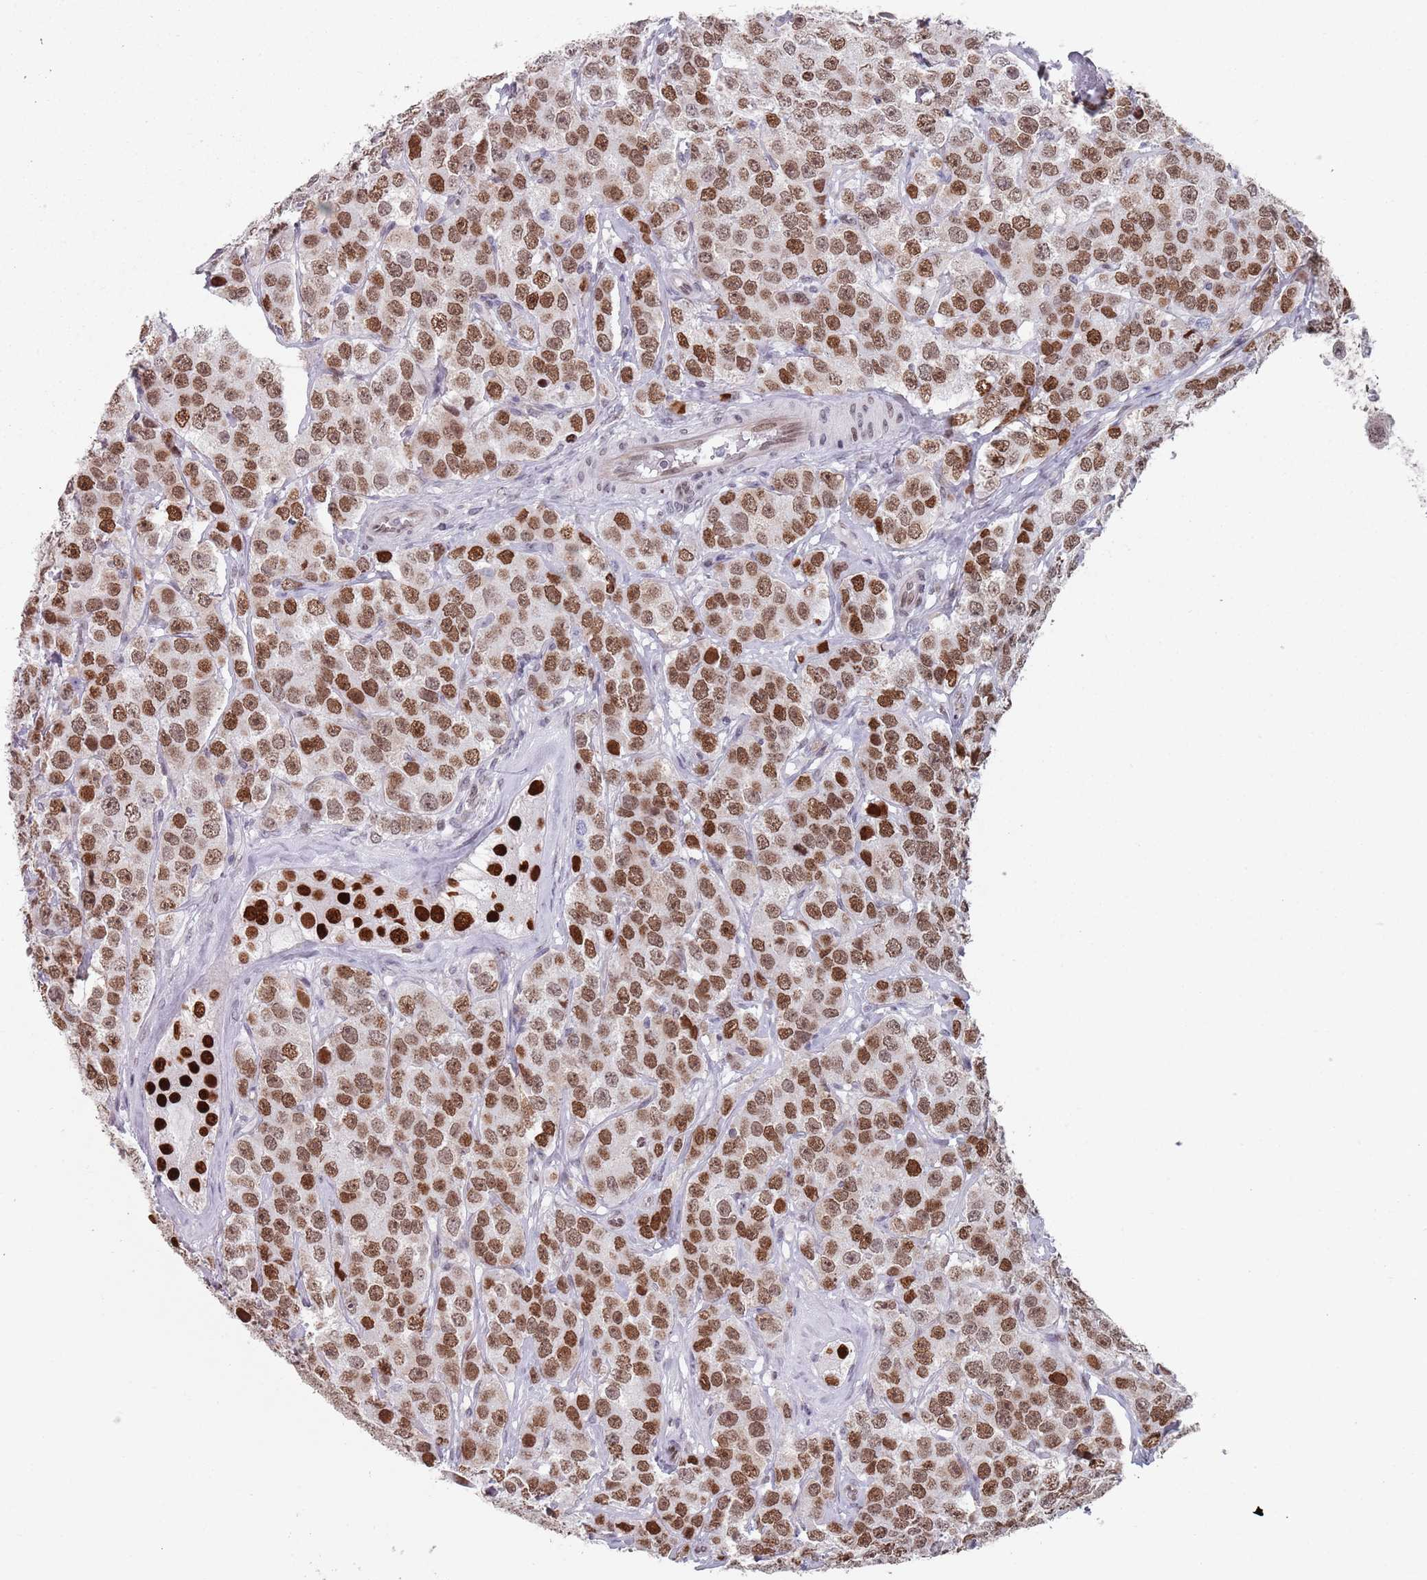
{"staining": {"intensity": "moderate", "quantity": ">75%", "location": "nuclear"}, "tissue": "testis cancer", "cell_type": "Tumor cells", "image_type": "cancer", "snomed": [{"axis": "morphology", "description": "Seminoma, NOS"}, {"axis": "topography", "description": "Testis"}], "caption": "IHC image of neoplastic tissue: seminoma (testis) stained using immunohistochemistry exhibits medium levels of moderate protein expression localized specifically in the nuclear of tumor cells, appearing as a nuclear brown color.", "gene": "MFSD12", "patient": {"sex": "male", "age": 28}}